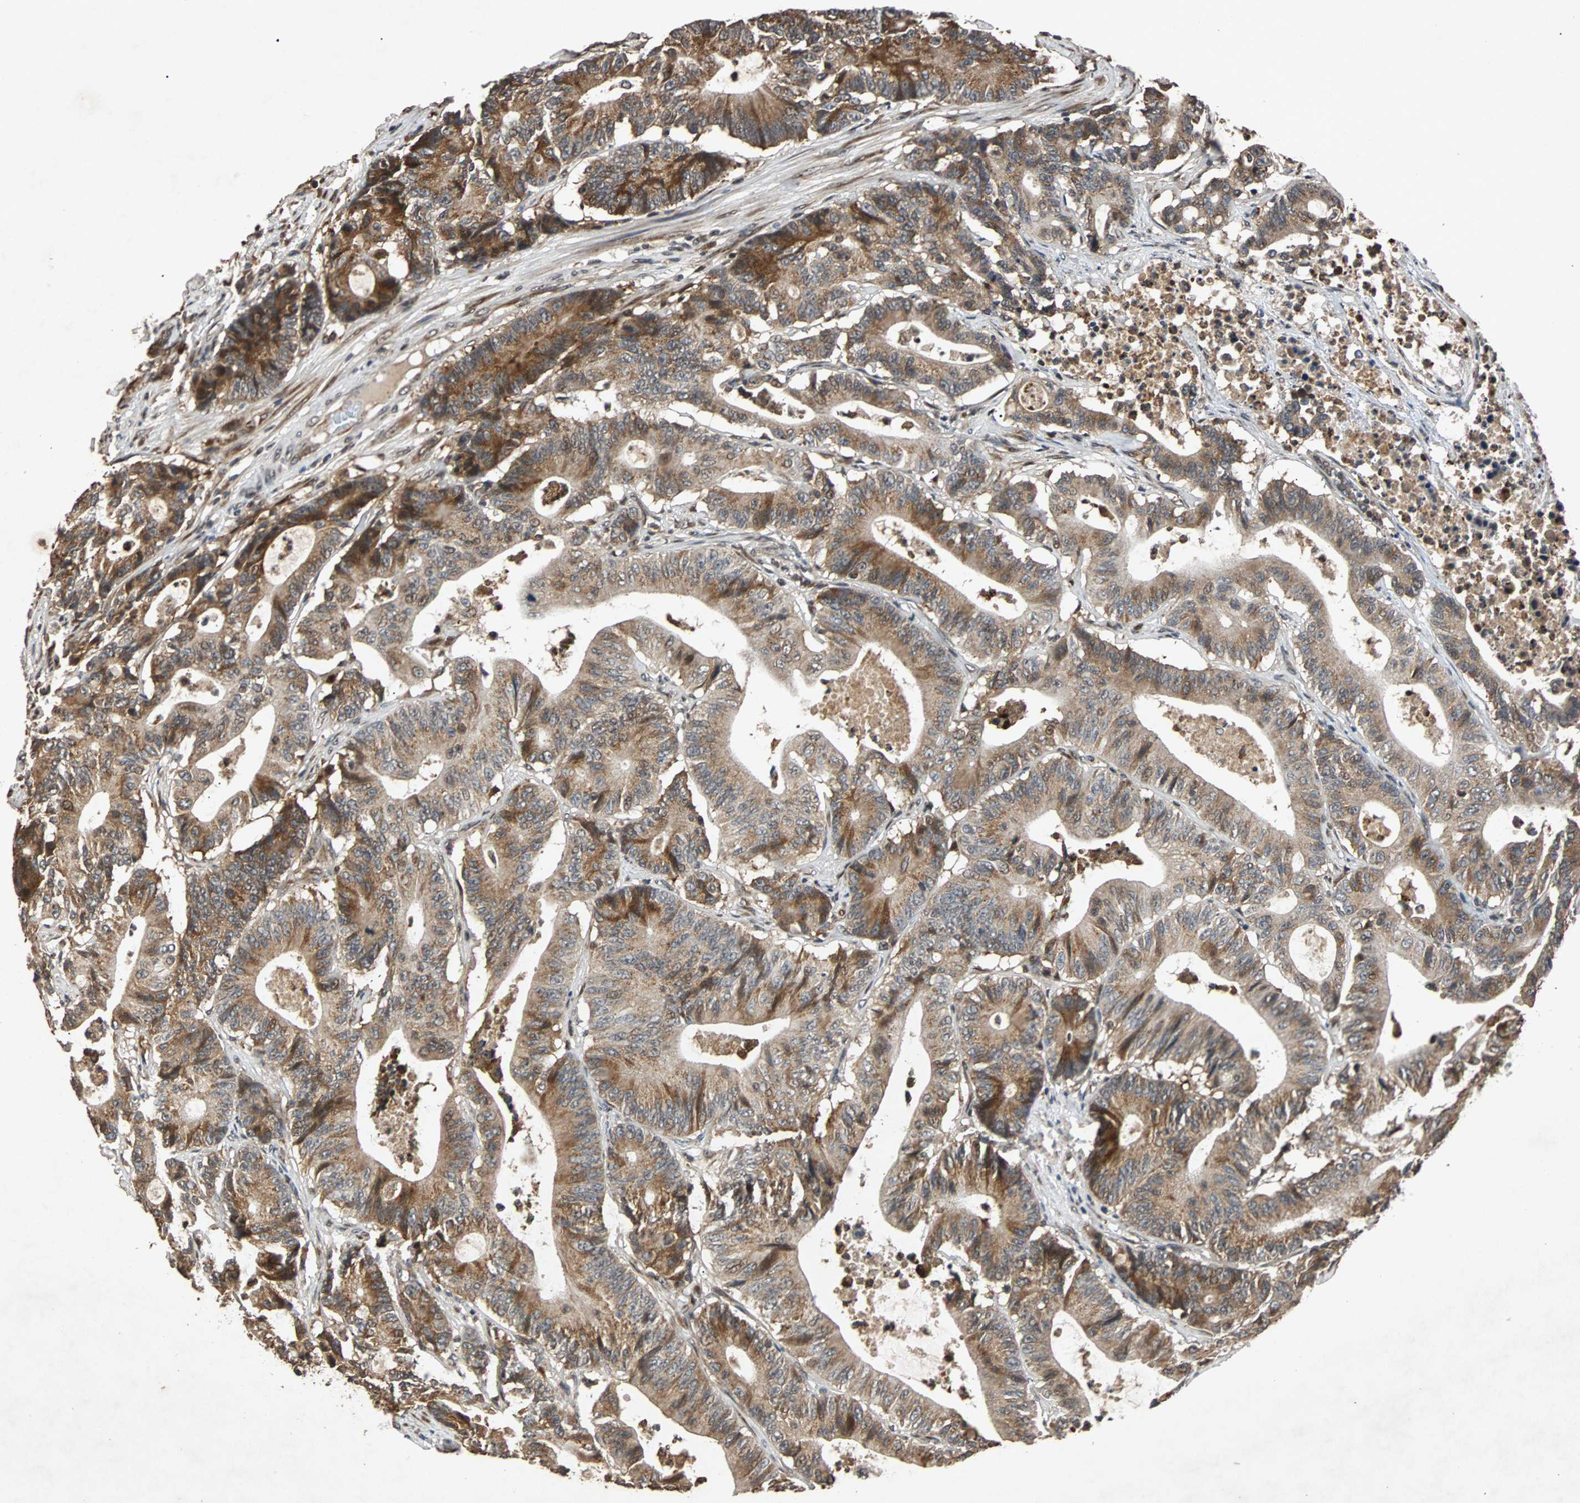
{"staining": {"intensity": "moderate", "quantity": ">75%", "location": "cytoplasmic/membranous"}, "tissue": "colorectal cancer", "cell_type": "Tumor cells", "image_type": "cancer", "snomed": [{"axis": "morphology", "description": "Adenocarcinoma, NOS"}, {"axis": "topography", "description": "Colon"}], "caption": "Colorectal cancer stained with immunohistochemistry shows moderate cytoplasmic/membranous staining in approximately >75% of tumor cells.", "gene": "USP31", "patient": {"sex": "female", "age": 84}}